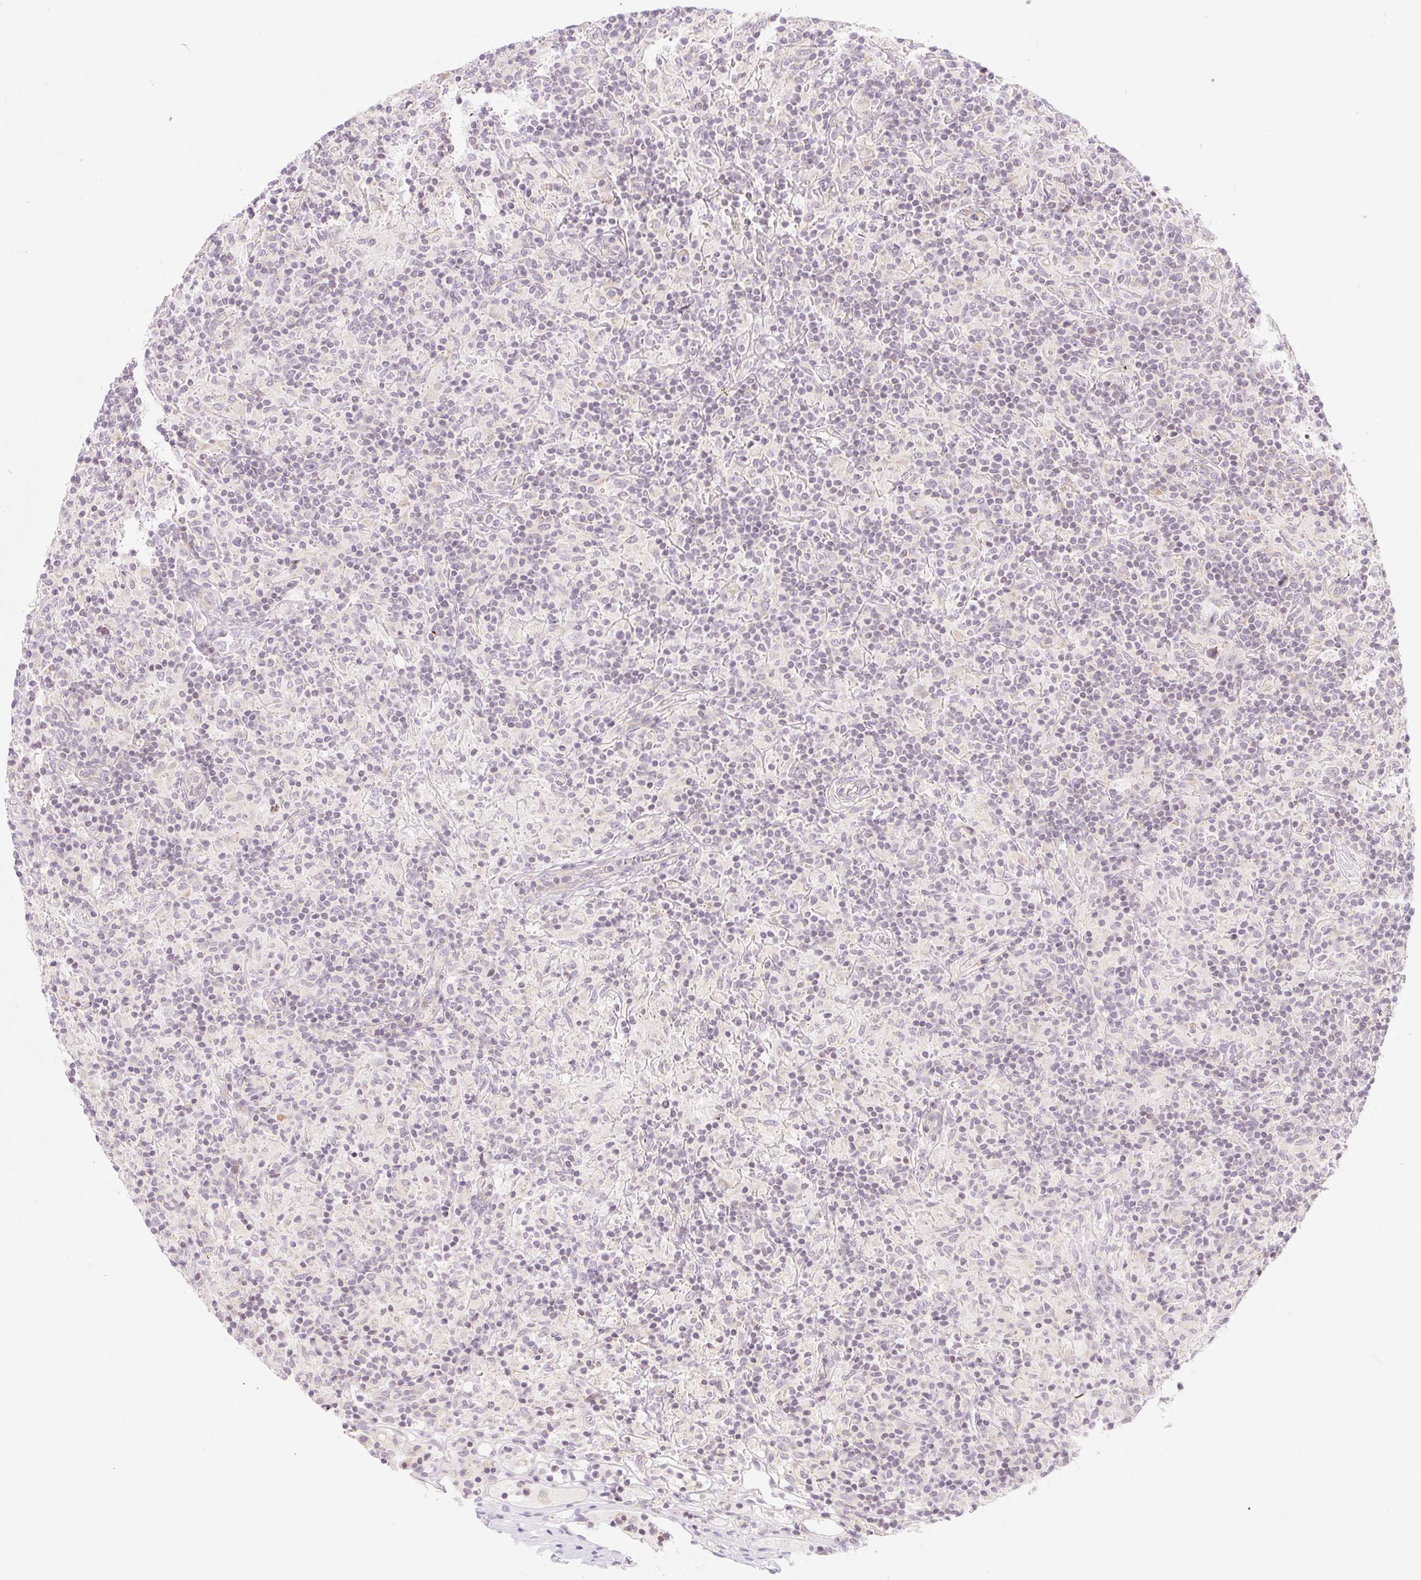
{"staining": {"intensity": "negative", "quantity": "none", "location": "none"}, "tissue": "lymphoma", "cell_type": "Tumor cells", "image_type": "cancer", "snomed": [{"axis": "morphology", "description": "Hodgkin's disease, NOS"}, {"axis": "topography", "description": "Lymph node"}], "caption": "This is an IHC photomicrograph of lymphoma. There is no expression in tumor cells.", "gene": "CASKIN1", "patient": {"sex": "male", "age": 70}}